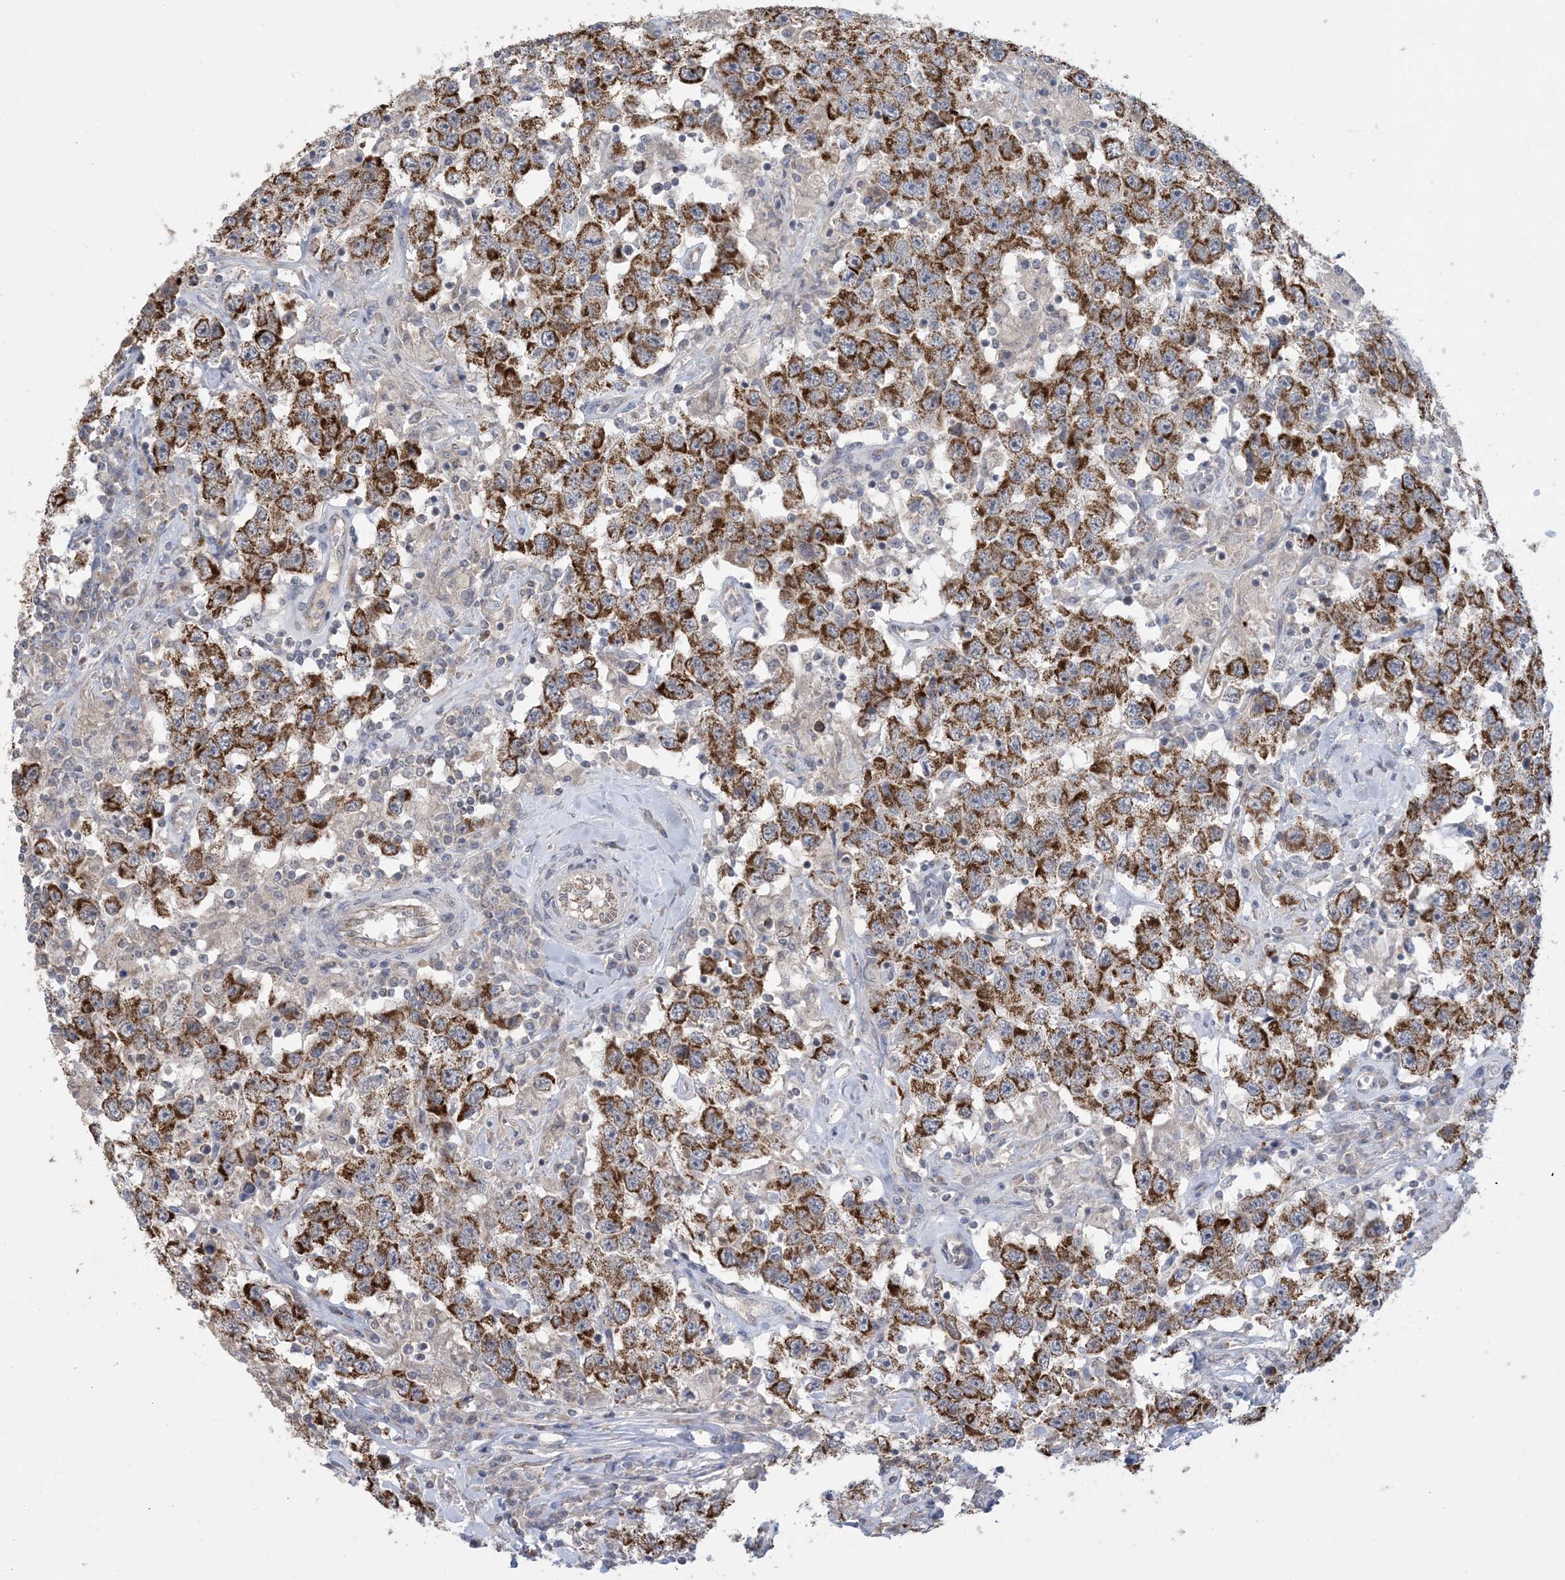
{"staining": {"intensity": "moderate", "quantity": ">75%", "location": "cytoplasmic/membranous"}, "tissue": "testis cancer", "cell_type": "Tumor cells", "image_type": "cancer", "snomed": [{"axis": "morphology", "description": "Seminoma, NOS"}, {"axis": "topography", "description": "Testis"}], "caption": "Tumor cells show medium levels of moderate cytoplasmic/membranous positivity in about >75% of cells in testis seminoma.", "gene": "TRMT10C", "patient": {"sex": "male", "age": 41}}